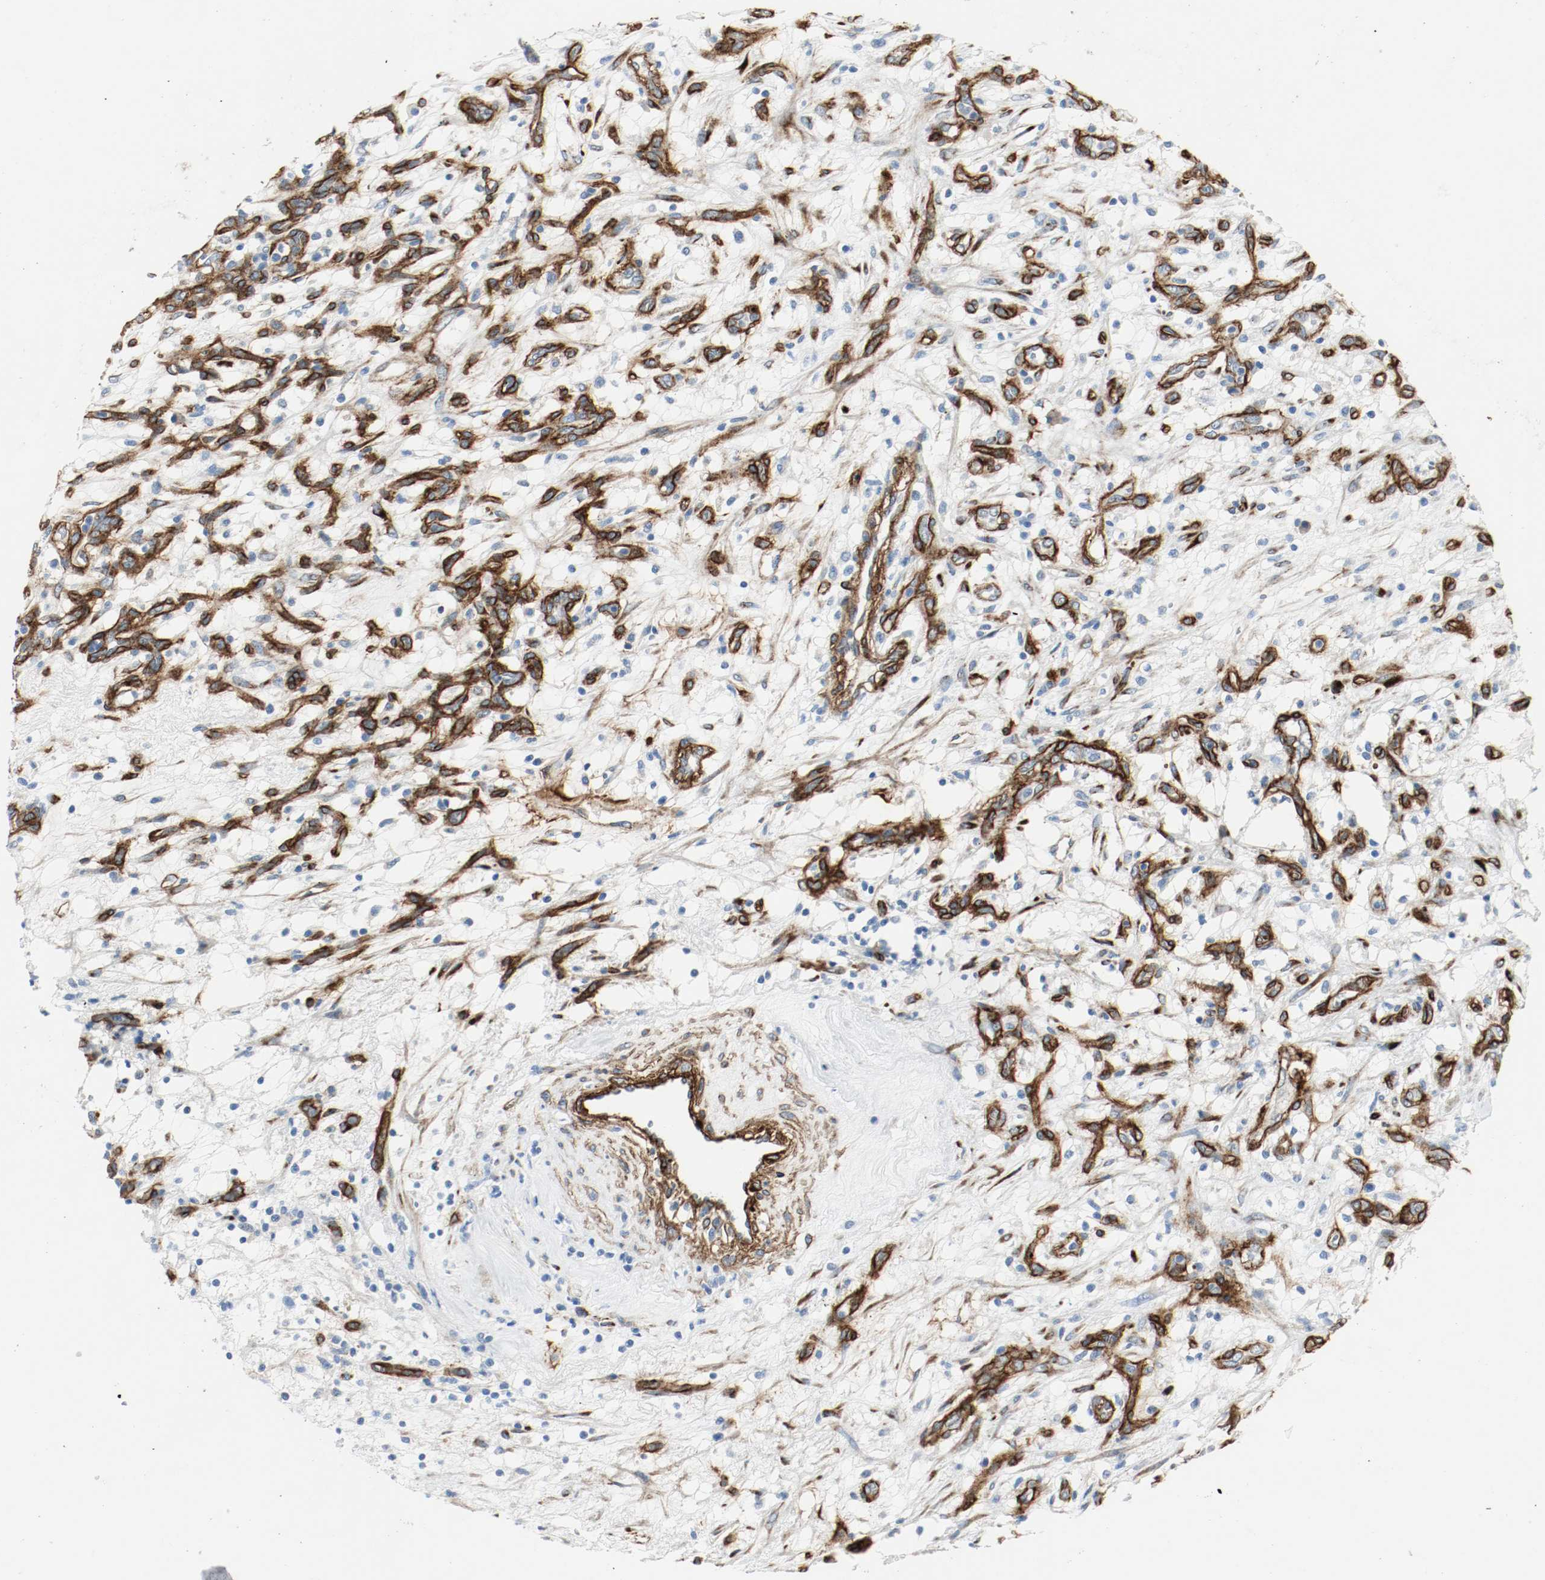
{"staining": {"intensity": "negative", "quantity": "none", "location": "none"}, "tissue": "renal cancer", "cell_type": "Tumor cells", "image_type": "cancer", "snomed": [{"axis": "morphology", "description": "Adenocarcinoma, NOS"}, {"axis": "topography", "description": "Kidney"}], "caption": "IHC photomicrograph of renal adenocarcinoma stained for a protein (brown), which displays no expression in tumor cells. The staining is performed using DAB brown chromogen with nuclei counter-stained in using hematoxylin.", "gene": "LAMB1", "patient": {"sex": "female", "age": 57}}